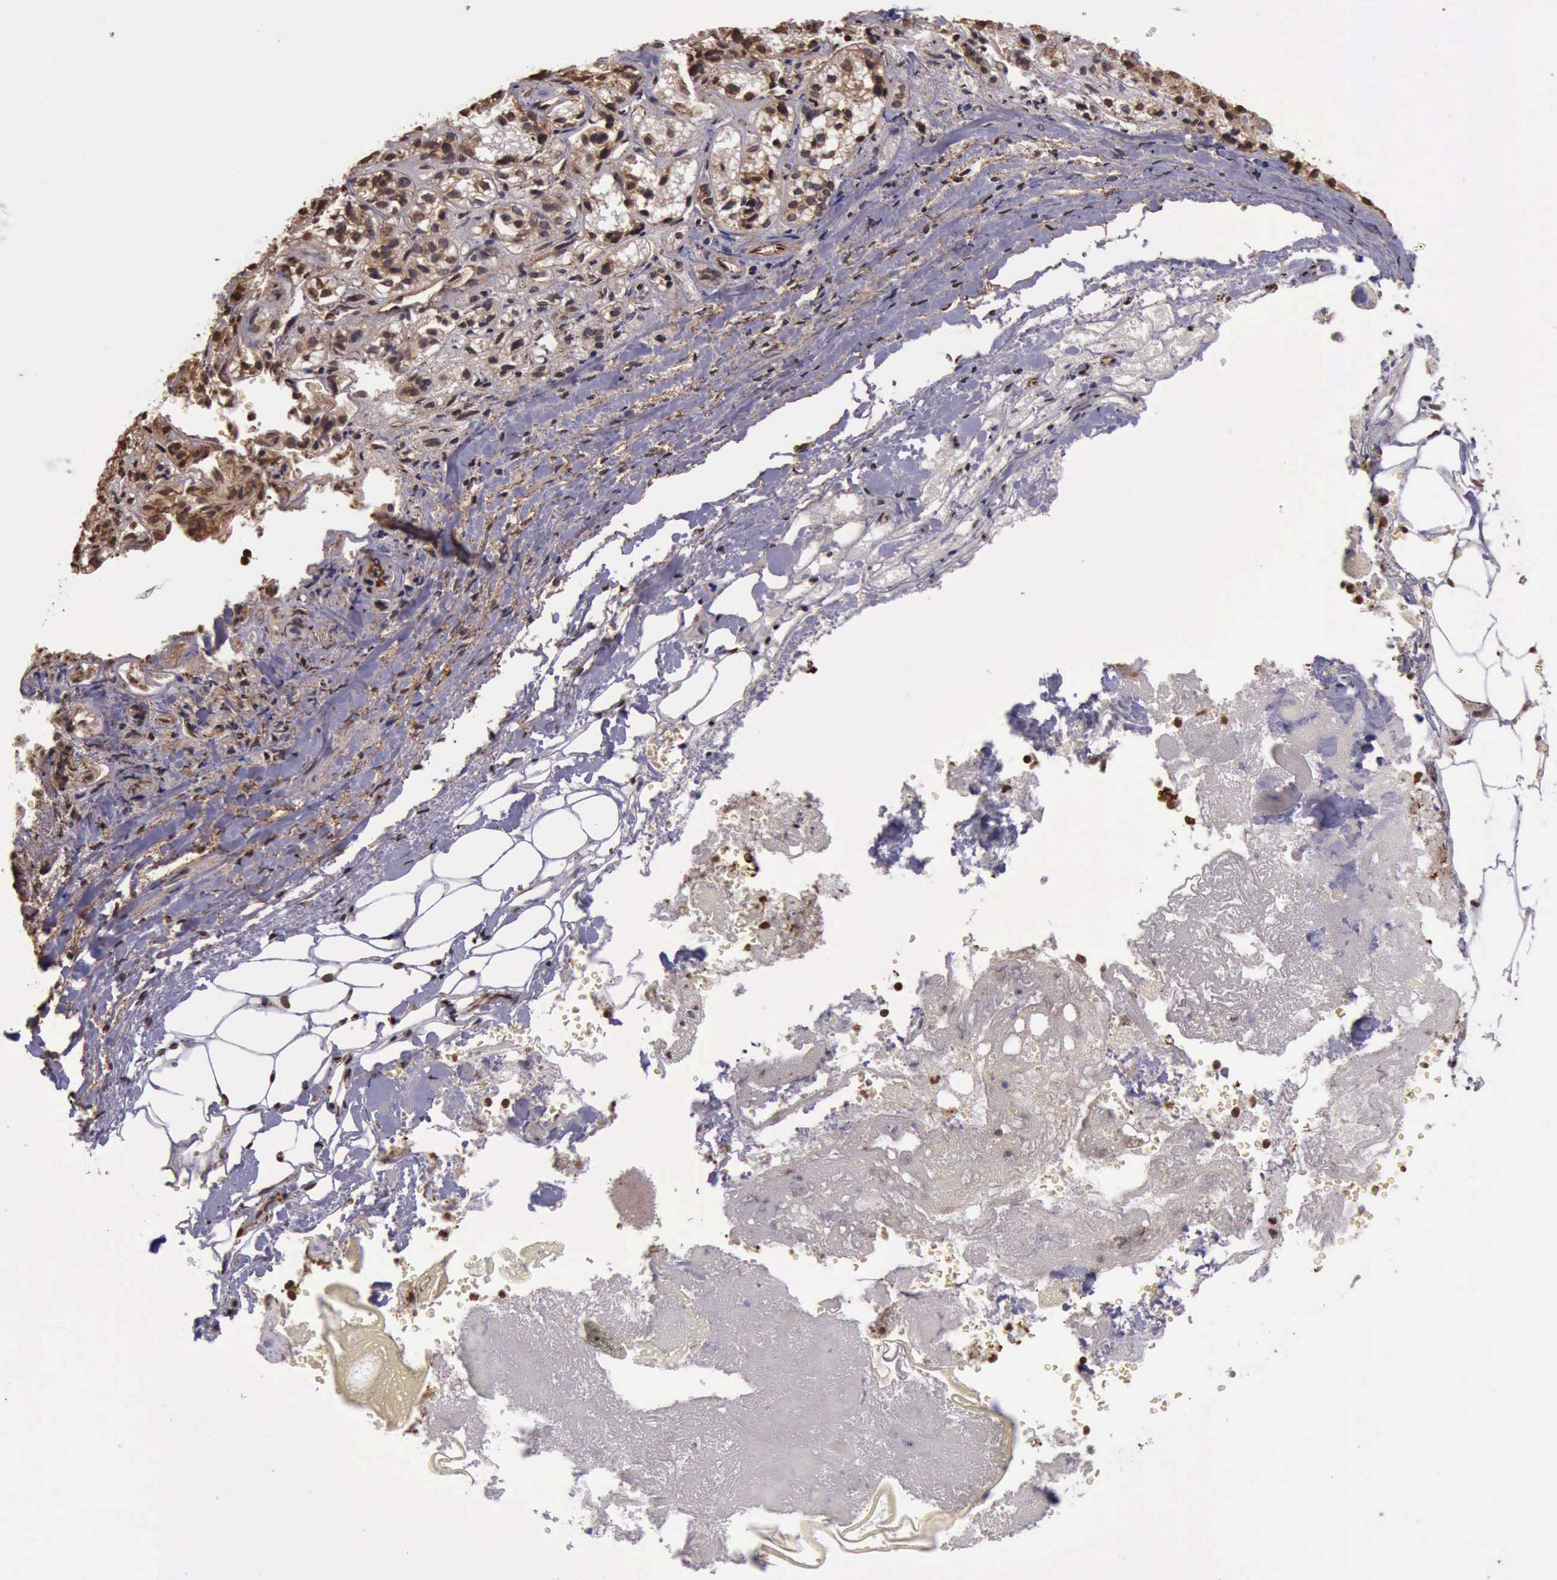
{"staining": {"intensity": "strong", "quantity": ">75%", "location": "cytoplasmic/membranous"}, "tissue": "adrenal gland", "cell_type": "Glandular cells", "image_type": "normal", "snomed": [{"axis": "morphology", "description": "Normal tissue, NOS"}, {"axis": "topography", "description": "Adrenal gland"}], "caption": "Strong cytoplasmic/membranous expression is identified in about >75% of glandular cells in normal adrenal gland.", "gene": "CTNNB1", "patient": {"sex": "female", "age": 71}}